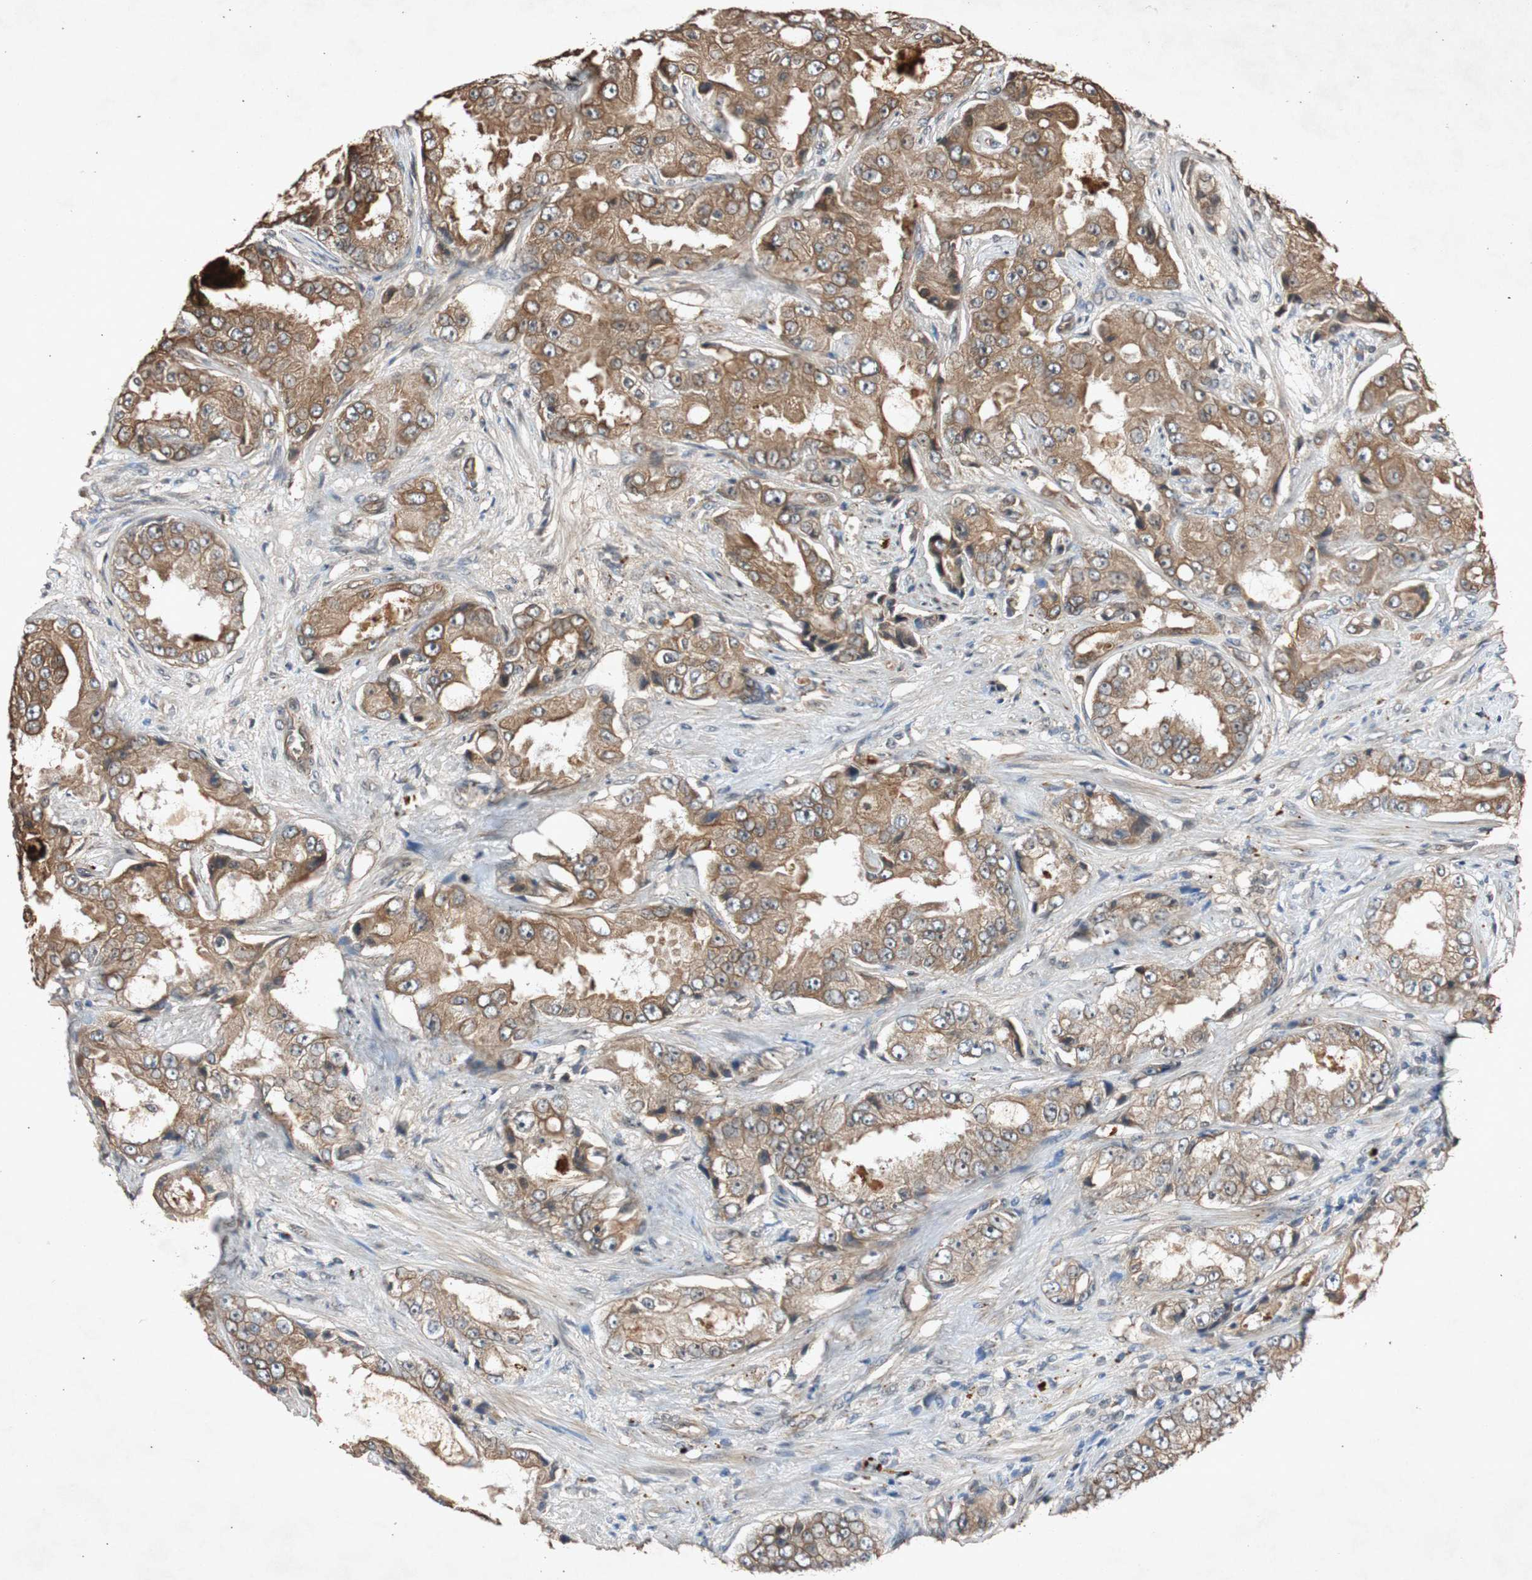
{"staining": {"intensity": "moderate", "quantity": ">75%", "location": "cytoplasmic/membranous"}, "tissue": "prostate cancer", "cell_type": "Tumor cells", "image_type": "cancer", "snomed": [{"axis": "morphology", "description": "Adenocarcinoma, High grade"}, {"axis": "topography", "description": "Prostate"}], "caption": "A medium amount of moderate cytoplasmic/membranous positivity is identified in approximately >75% of tumor cells in prostate cancer (high-grade adenocarcinoma) tissue. Using DAB (brown) and hematoxylin (blue) stains, captured at high magnification using brightfield microscopy.", "gene": "SLIT2", "patient": {"sex": "male", "age": 73}}